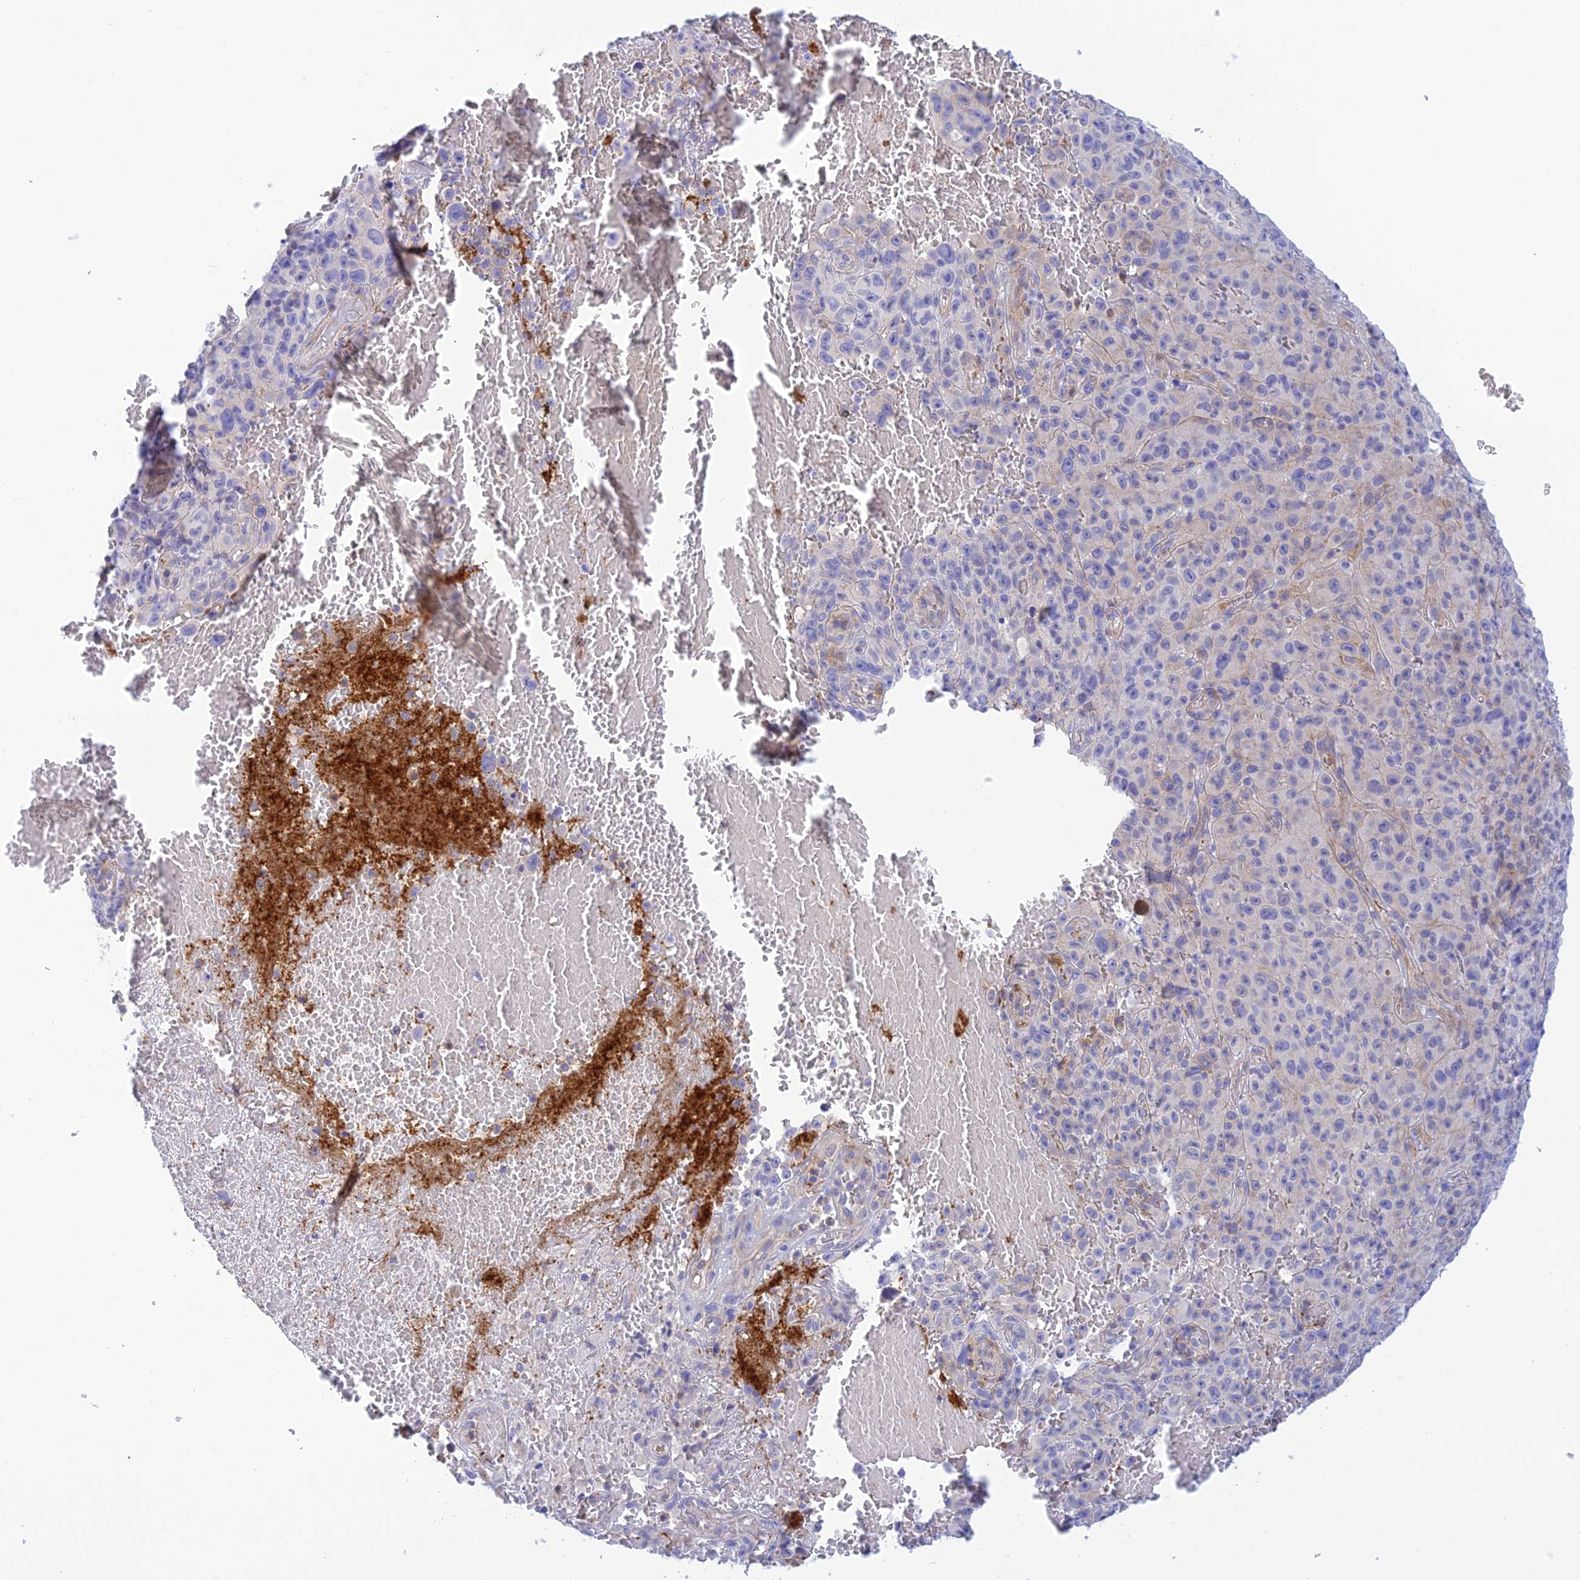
{"staining": {"intensity": "negative", "quantity": "none", "location": "none"}, "tissue": "melanoma", "cell_type": "Tumor cells", "image_type": "cancer", "snomed": [{"axis": "morphology", "description": "Malignant melanoma, NOS"}, {"axis": "topography", "description": "Skin"}], "caption": "Immunohistochemistry (IHC) photomicrograph of neoplastic tissue: malignant melanoma stained with DAB displays no significant protein positivity in tumor cells. (DAB (3,3'-diaminobenzidine) immunohistochemistry, high magnification).", "gene": "ZDHHC16", "patient": {"sex": "female", "age": 82}}